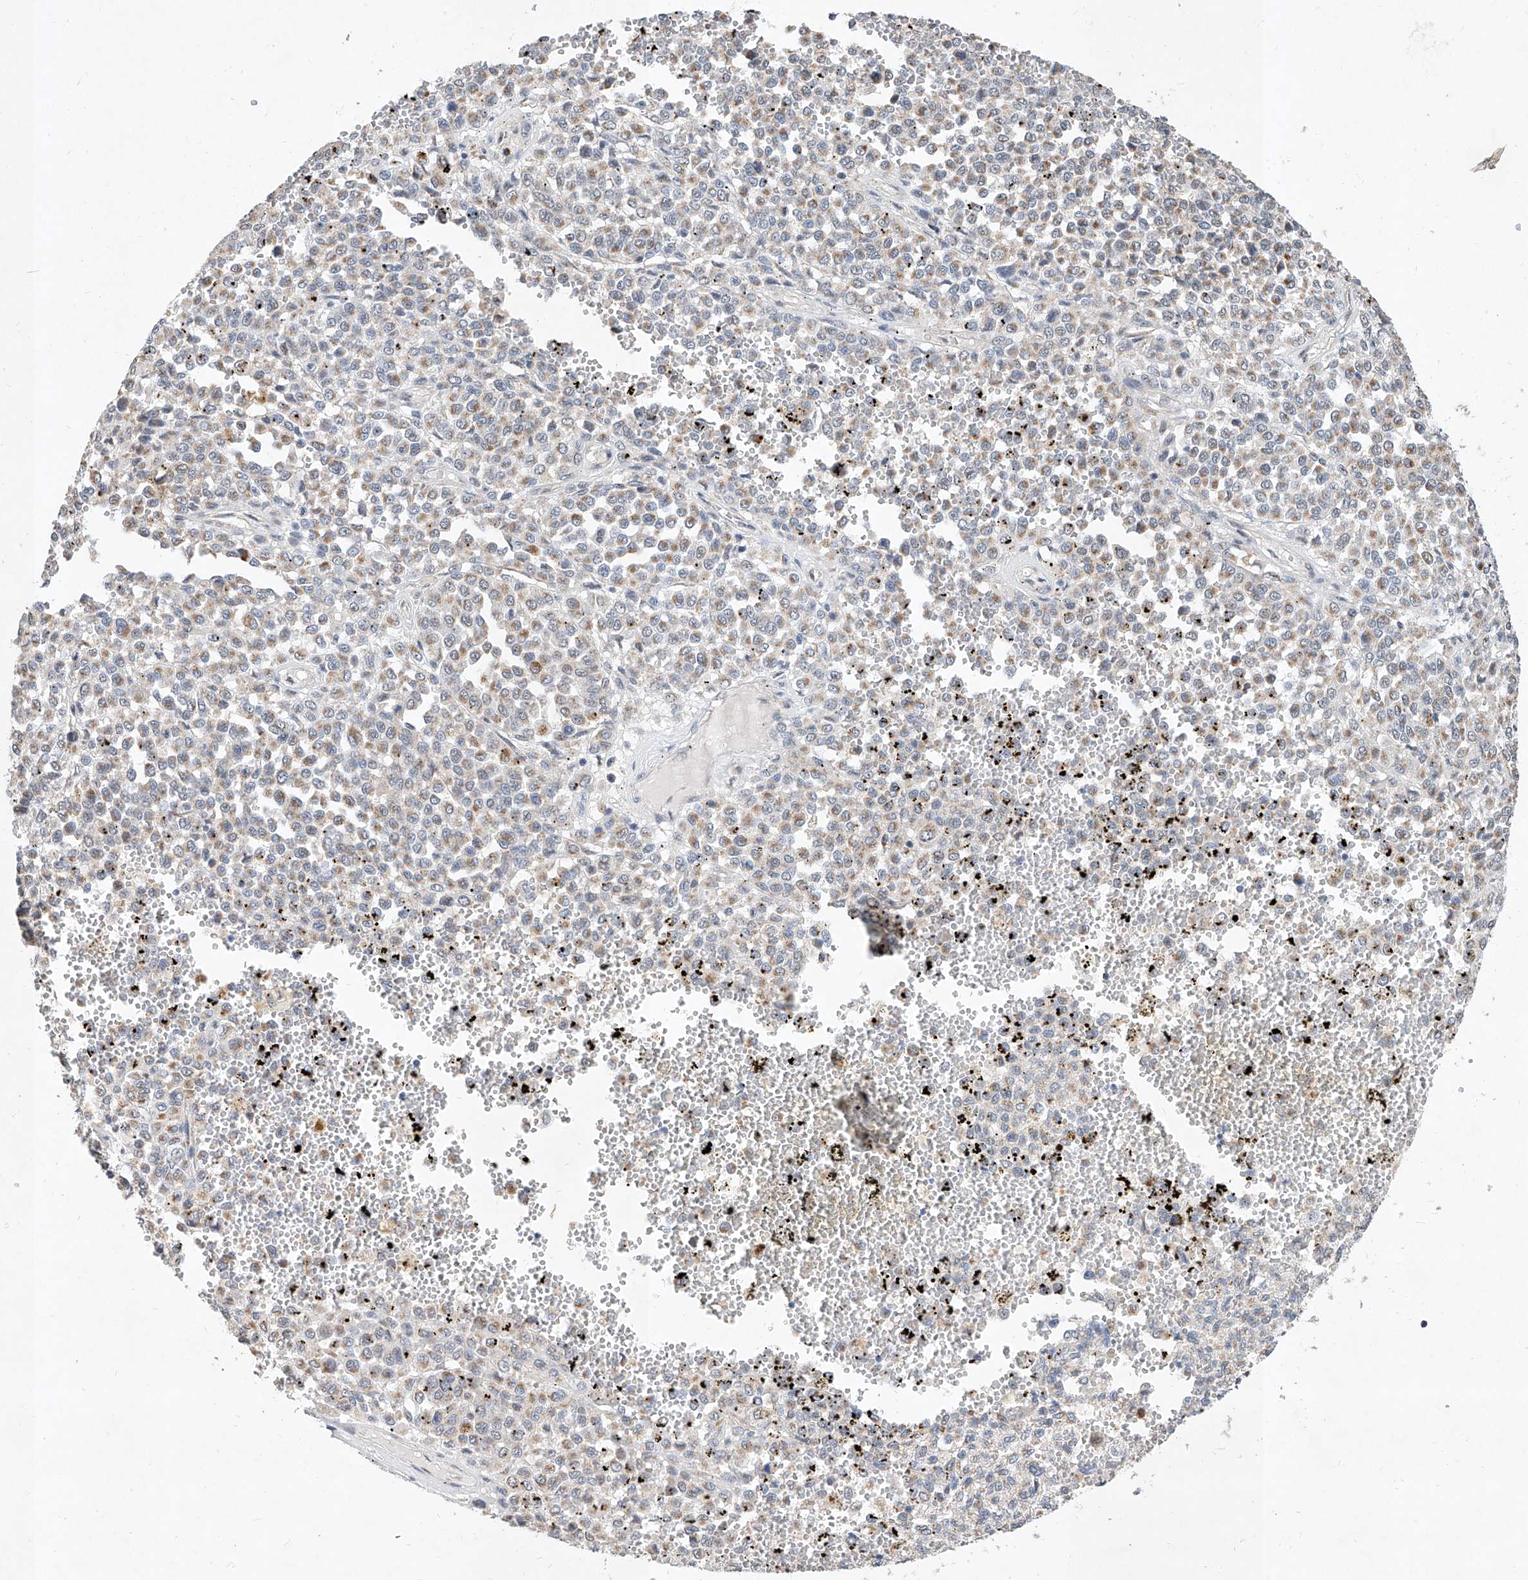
{"staining": {"intensity": "weak", "quantity": ">75%", "location": "cytoplasmic/membranous"}, "tissue": "melanoma", "cell_type": "Tumor cells", "image_type": "cancer", "snomed": [{"axis": "morphology", "description": "Malignant melanoma, Metastatic site"}, {"axis": "topography", "description": "Pancreas"}], "caption": "Immunohistochemical staining of human malignant melanoma (metastatic site) displays low levels of weak cytoplasmic/membranous expression in approximately >75% of tumor cells.", "gene": "MFSD4B", "patient": {"sex": "female", "age": 30}}